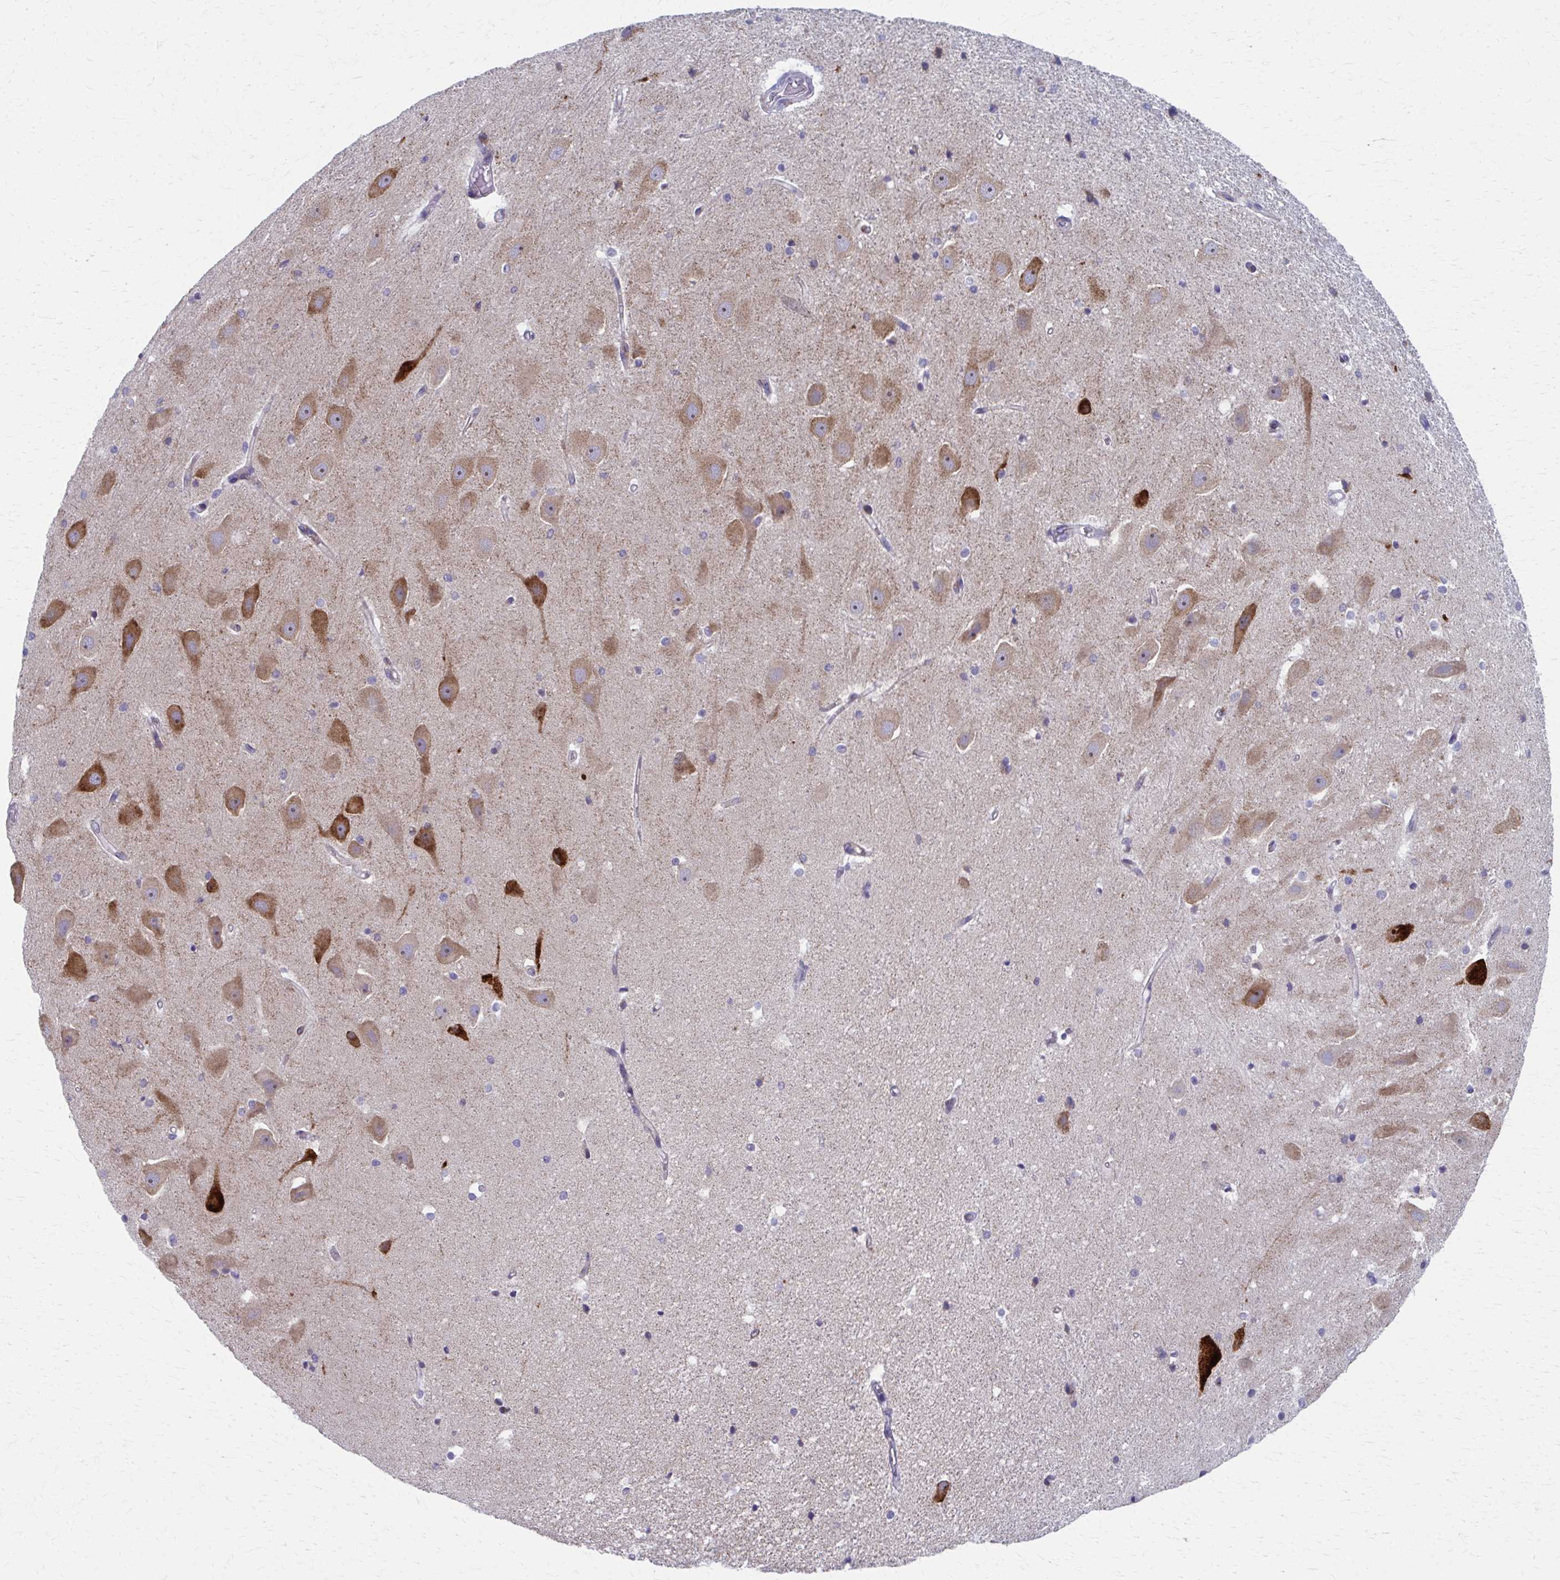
{"staining": {"intensity": "moderate", "quantity": "<25%", "location": "cytoplasmic/membranous"}, "tissue": "hippocampus", "cell_type": "Glial cells", "image_type": "normal", "snomed": [{"axis": "morphology", "description": "Normal tissue, NOS"}, {"axis": "topography", "description": "Hippocampus"}], "caption": "A brown stain shows moderate cytoplasmic/membranous staining of a protein in glial cells of unremarkable hippocampus. Nuclei are stained in blue.", "gene": "SPATS2L", "patient": {"sex": "male", "age": 63}}